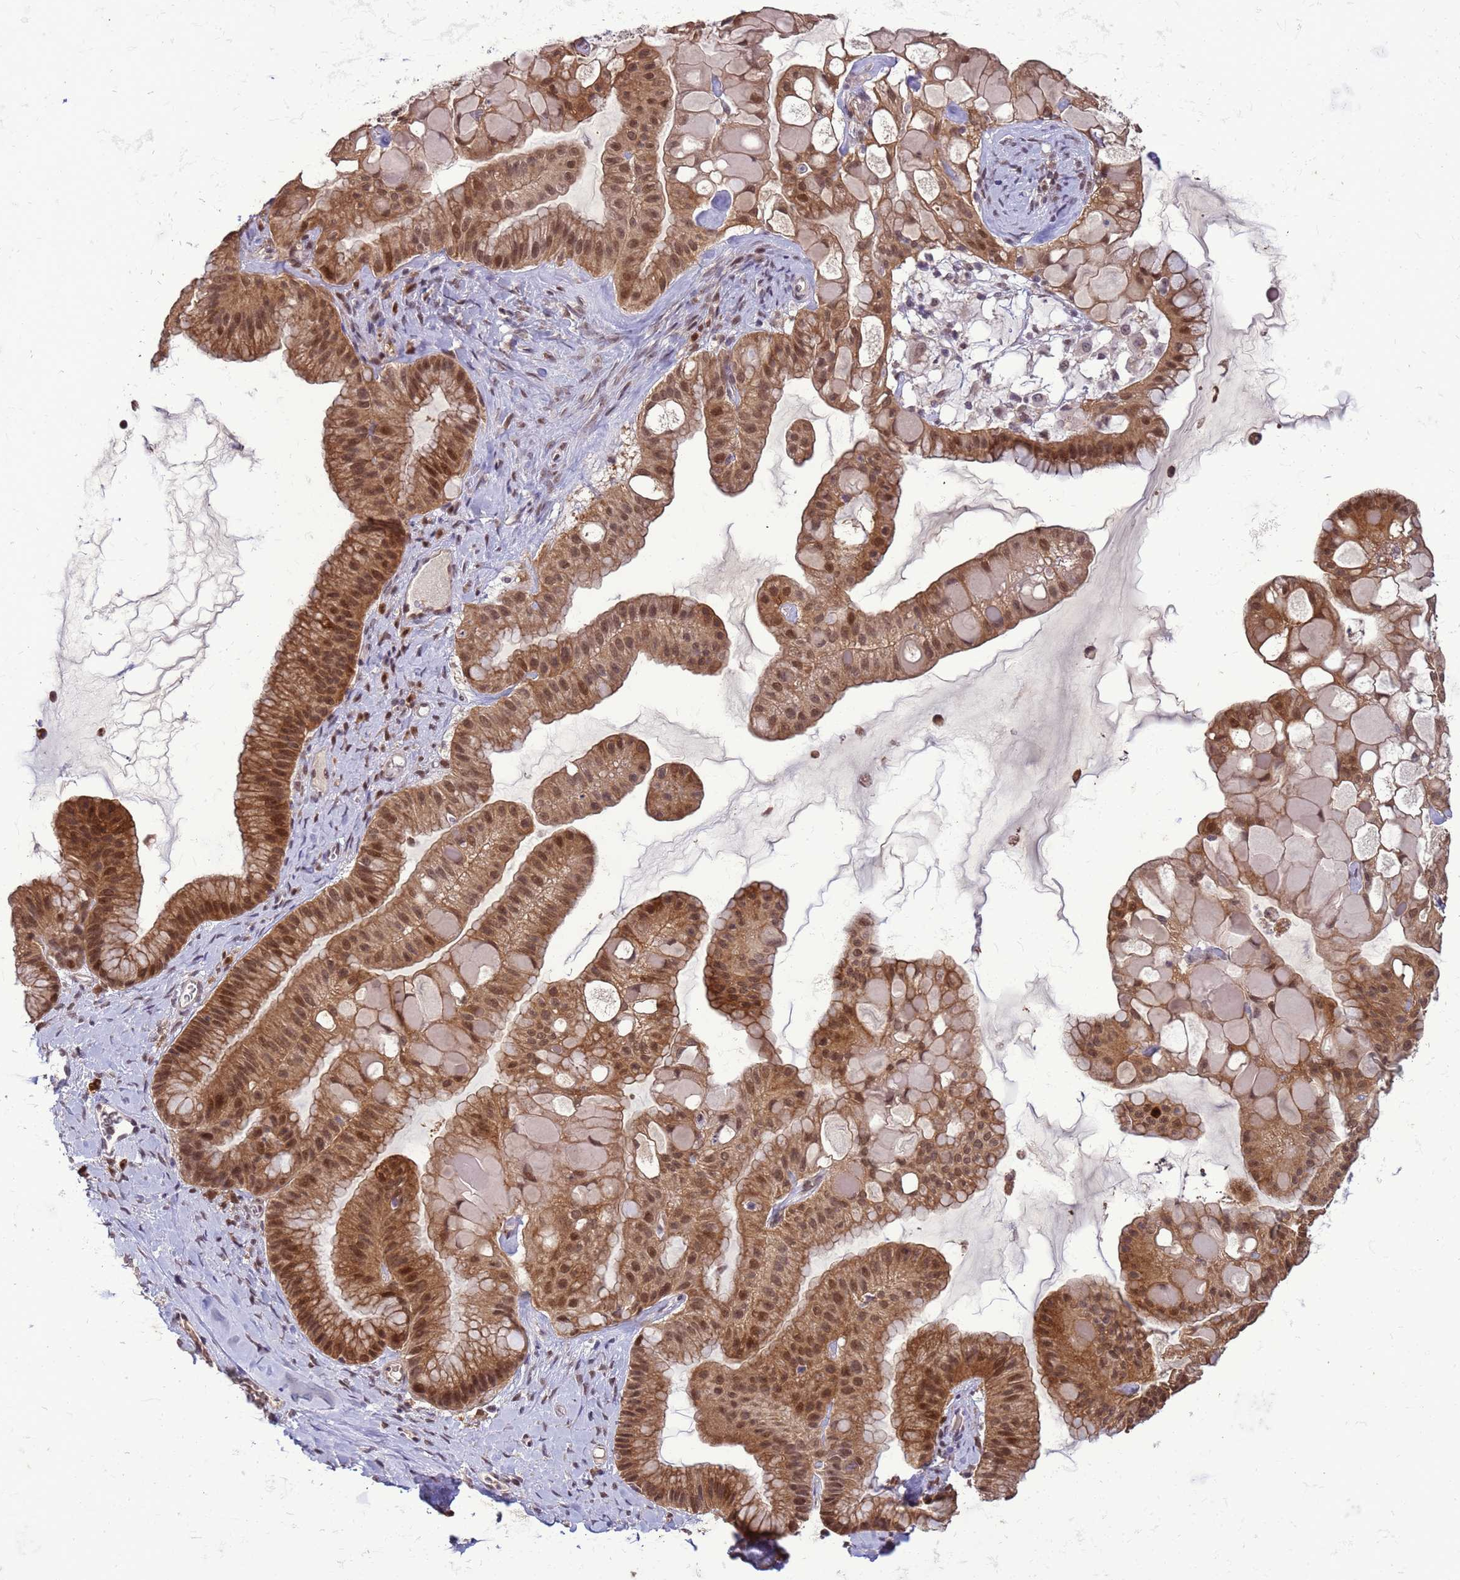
{"staining": {"intensity": "strong", "quantity": ">75%", "location": "cytoplasmic/membranous,nuclear"}, "tissue": "ovarian cancer", "cell_type": "Tumor cells", "image_type": "cancer", "snomed": [{"axis": "morphology", "description": "Cystadenocarcinoma, mucinous, NOS"}, {"axis": "topography", "description": "Ovary"}], "caption": "Tumor cells show strong cytoplasmic/membranous and nuclear positivity in about >75% of cells in ovarian cancer. The staining was performed using DAB (3,3'-diaminobenzidine) to visualize the protein expression in brown, while the nuclei were stained in blue with hematoxylin (Magnification: 20x).", "gene": "ZBTB5", "patient": {"sex": "female", "age": 61}}